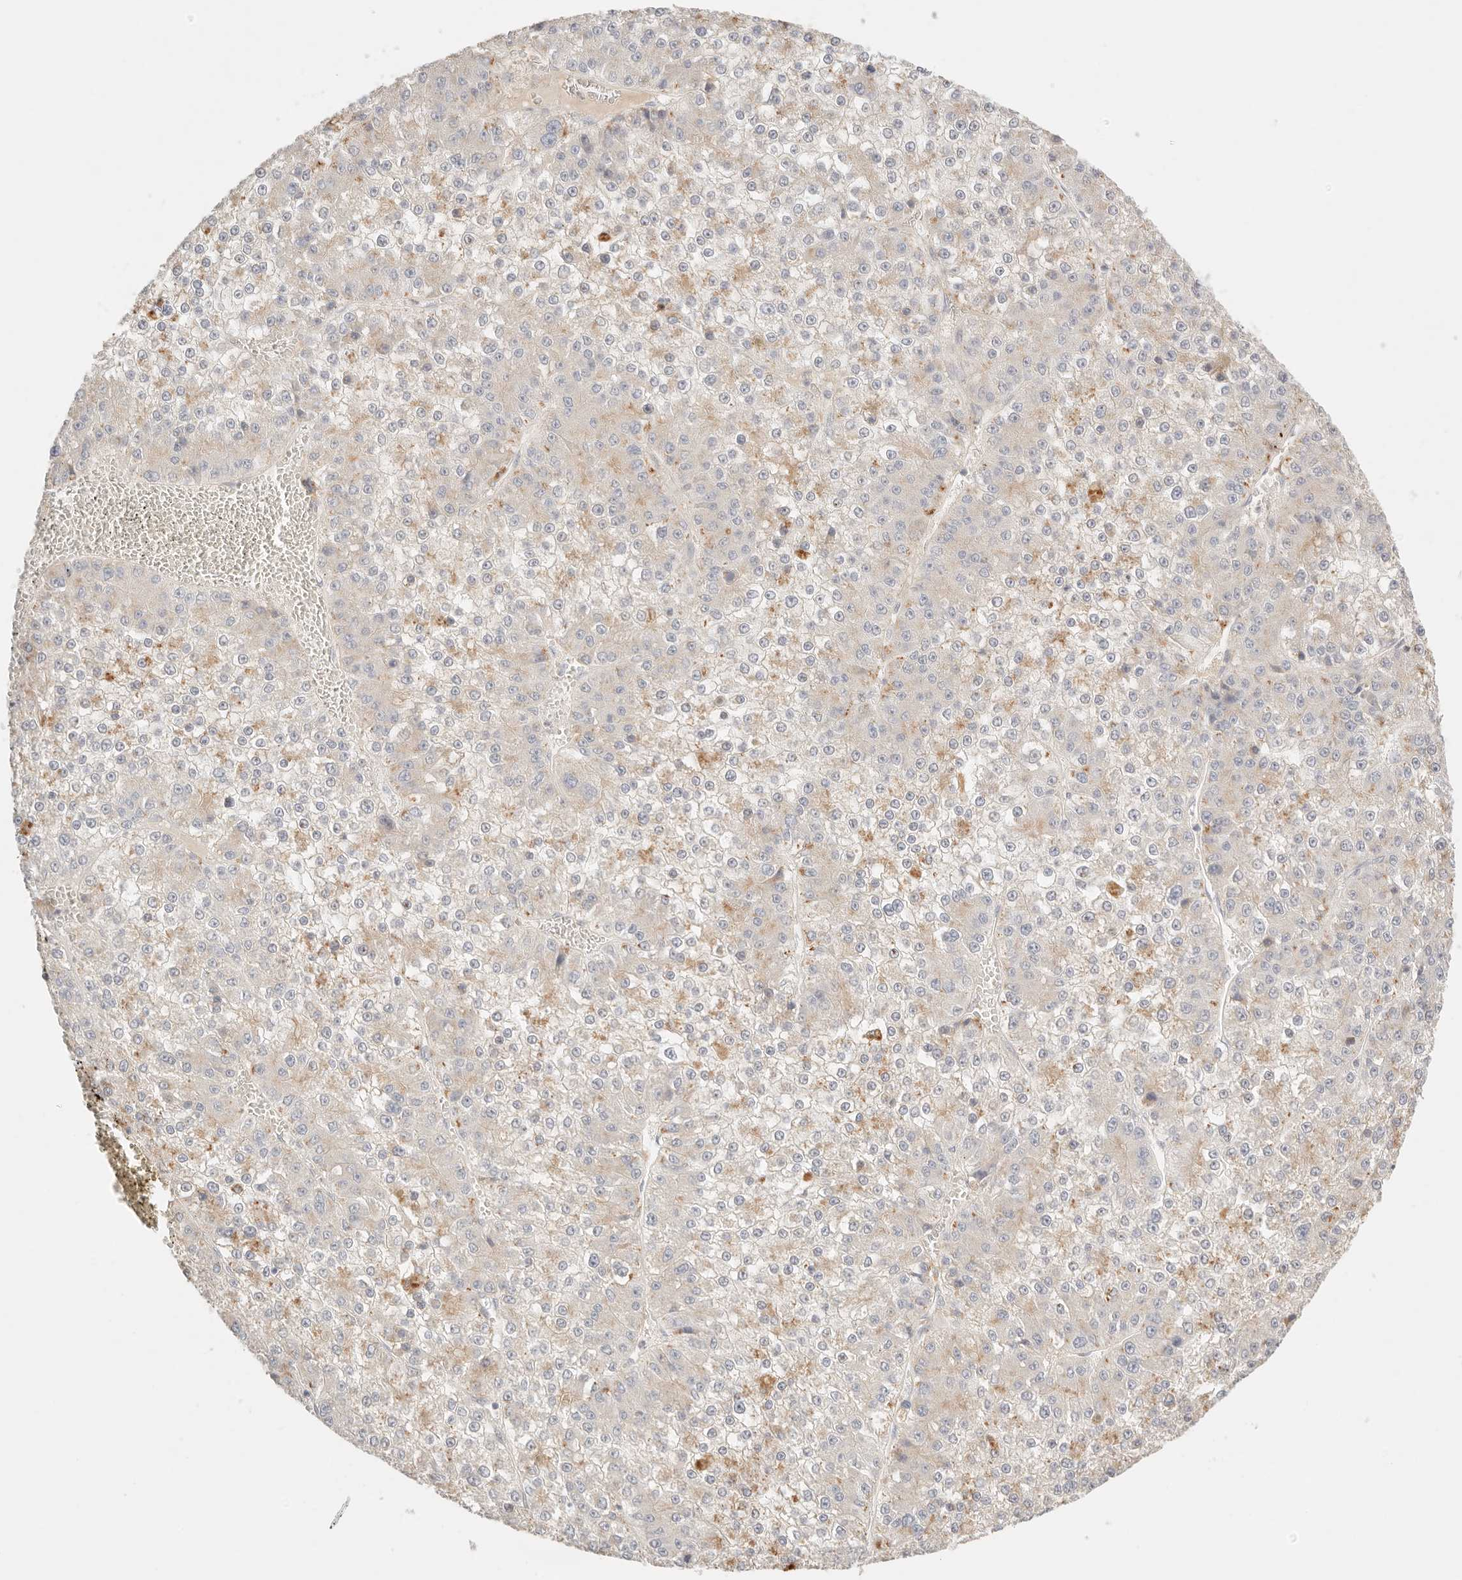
{"staining": {"intensity": "weak", "quantity": "25%-75%", "location": "cytoplasmic/membranous"}, "tissue": "liver cancer", "cell_type": "Tumor cells", "image_type": "cancer", "snomed": [{"axis": "morphology", "description": "Carcinoma, Hepatocellular, NOS"}, {"axis": "topography", "description": "Liver"}], "caption": "This histopathology image shows immunohistochemistry (IHC) staining of liver cancer (hepatocellular carcinoma), with low weak cytoplasmic/membranous expression in about 25%-75% of tumor cells.", "gene": "CEP120", "patient": {"sex": "female", "age": 73}}